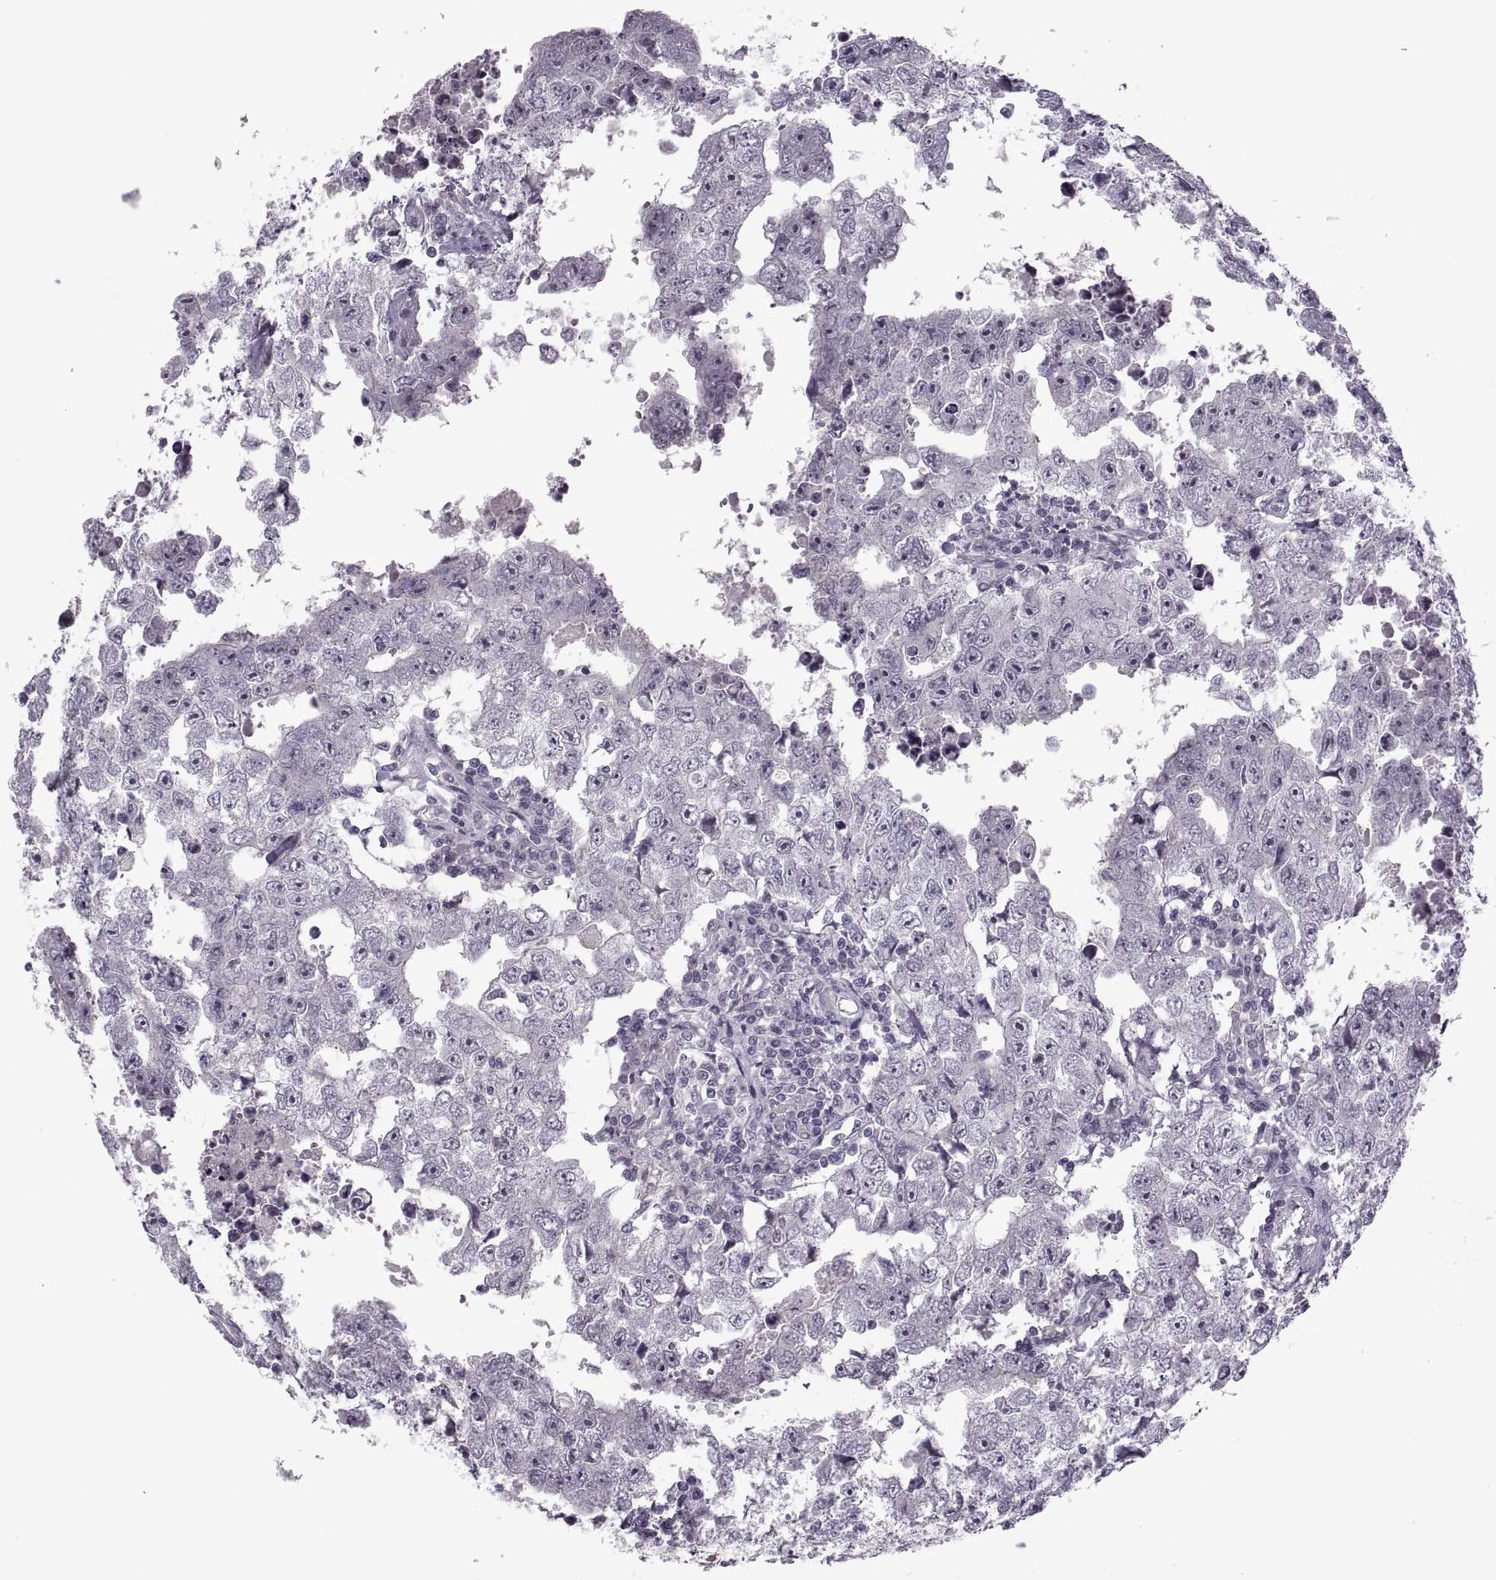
{"staining": {"intensity": "negative", "quantity": "none", "location": "none"}, "tissue": "testis cancer", "cell_type": "Tumor cells", "image_type": "cancer", "snomed": [{"axis": "morphology", "description": "Carcinoma, Embryonal, NOS"}, {"axis": "topography", "description": "Testis"}], "caption": "Tumor cells show no significant positivity in embryonal carcinoma (testis).", "gene": "MGAT4D", "patient": {"sex": "male", "age": 36}}